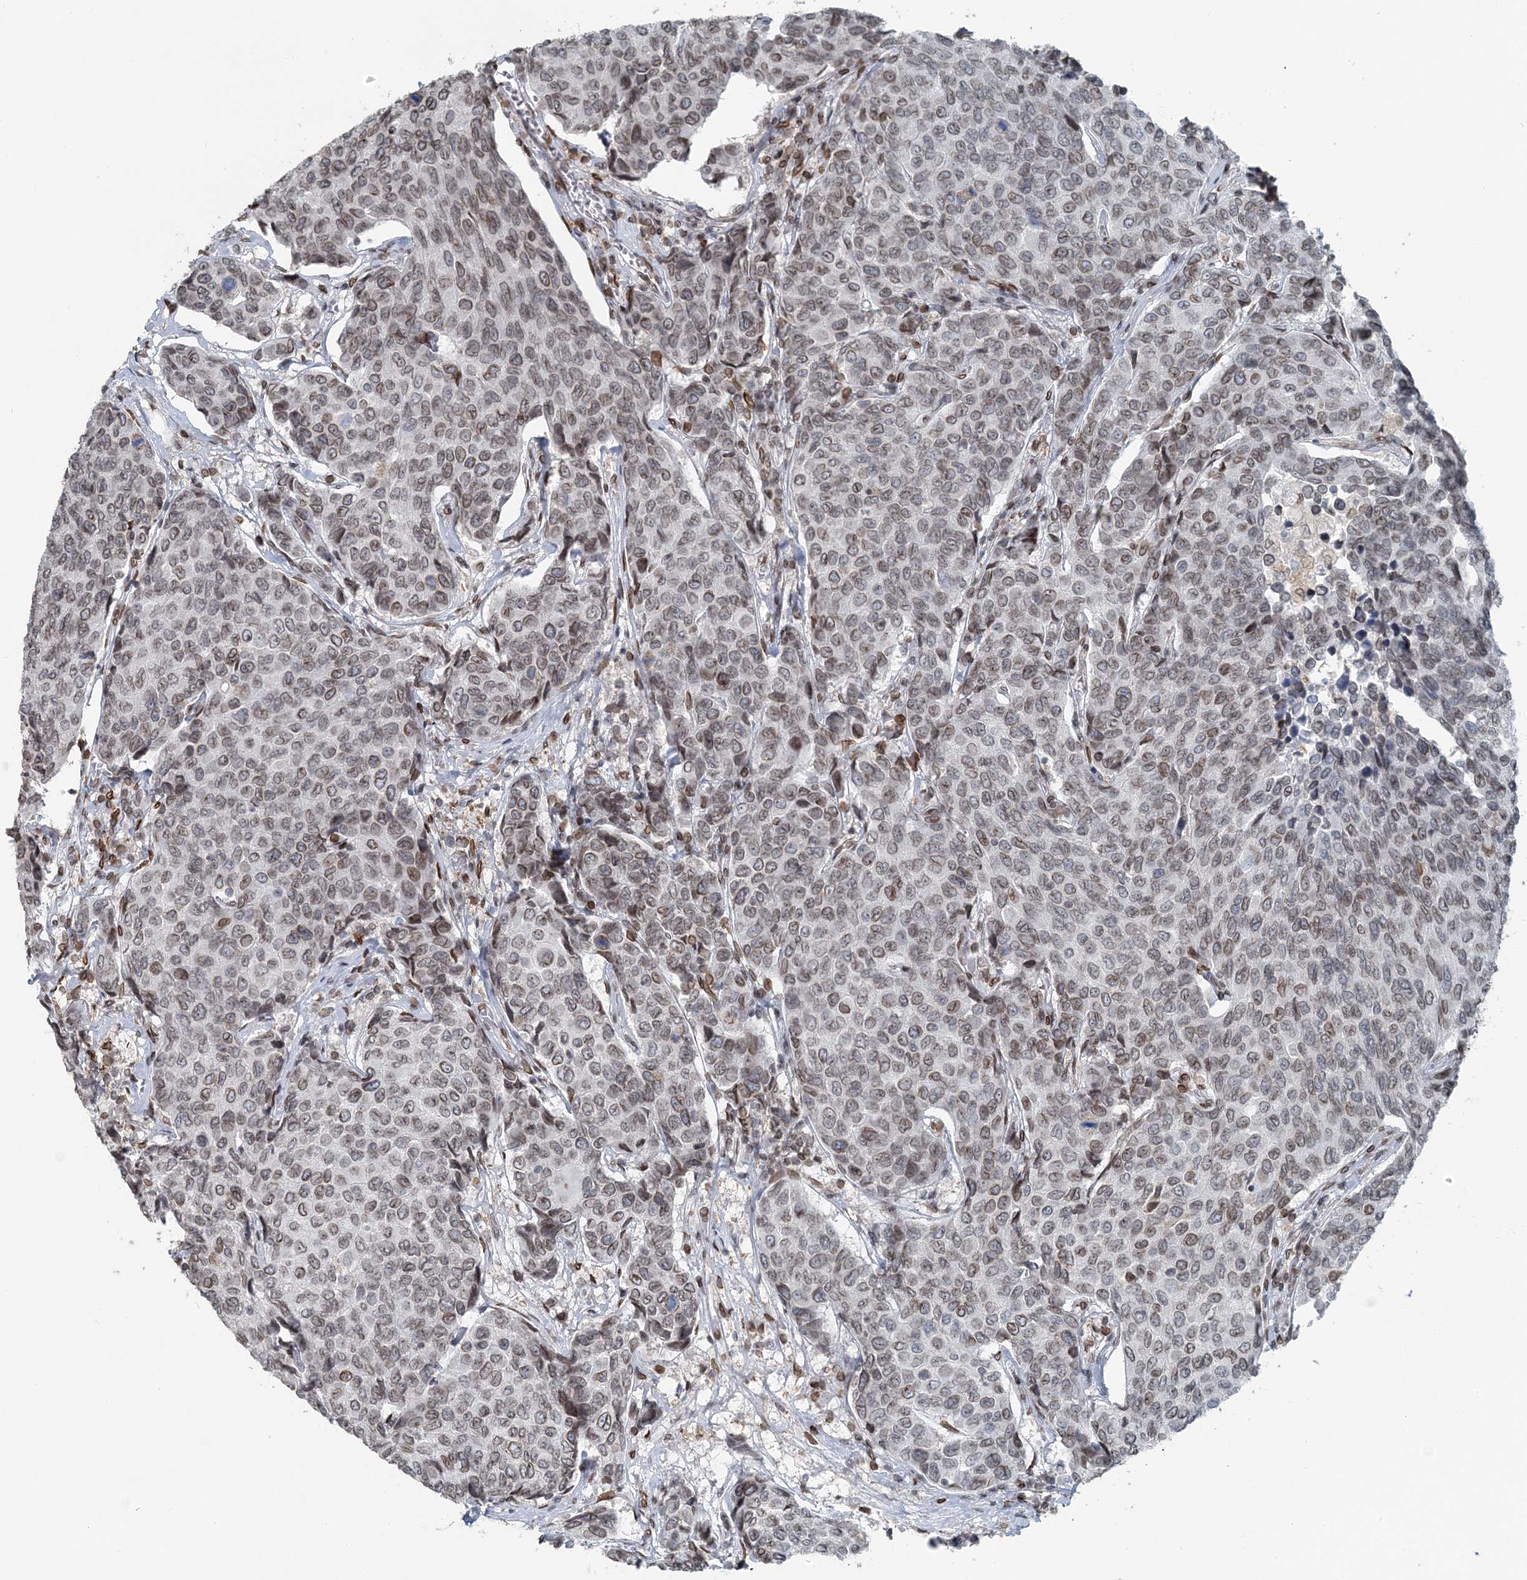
{"staining": {"intensity": "moderate", "quantity": ">75%", "location": "cytoplasmic/membranous,nuclear"}, "tissue": "breast cancer", "cell_type": "Tumor cells", "image_type": "cancer", "snomed": [{"axis": "morphology", "description": "Duct carcinoma"}, {"axis": "topography", "description": "Breast"}], "caption": "Breast cancer tissue reveals moderate cytoplasmic/membranous and nuclear positivity in about >75% of tumor cells, visualized by immunohistochemistry.", "gene": "GJD4", "patient": {"sex": "female", "age": 55}}